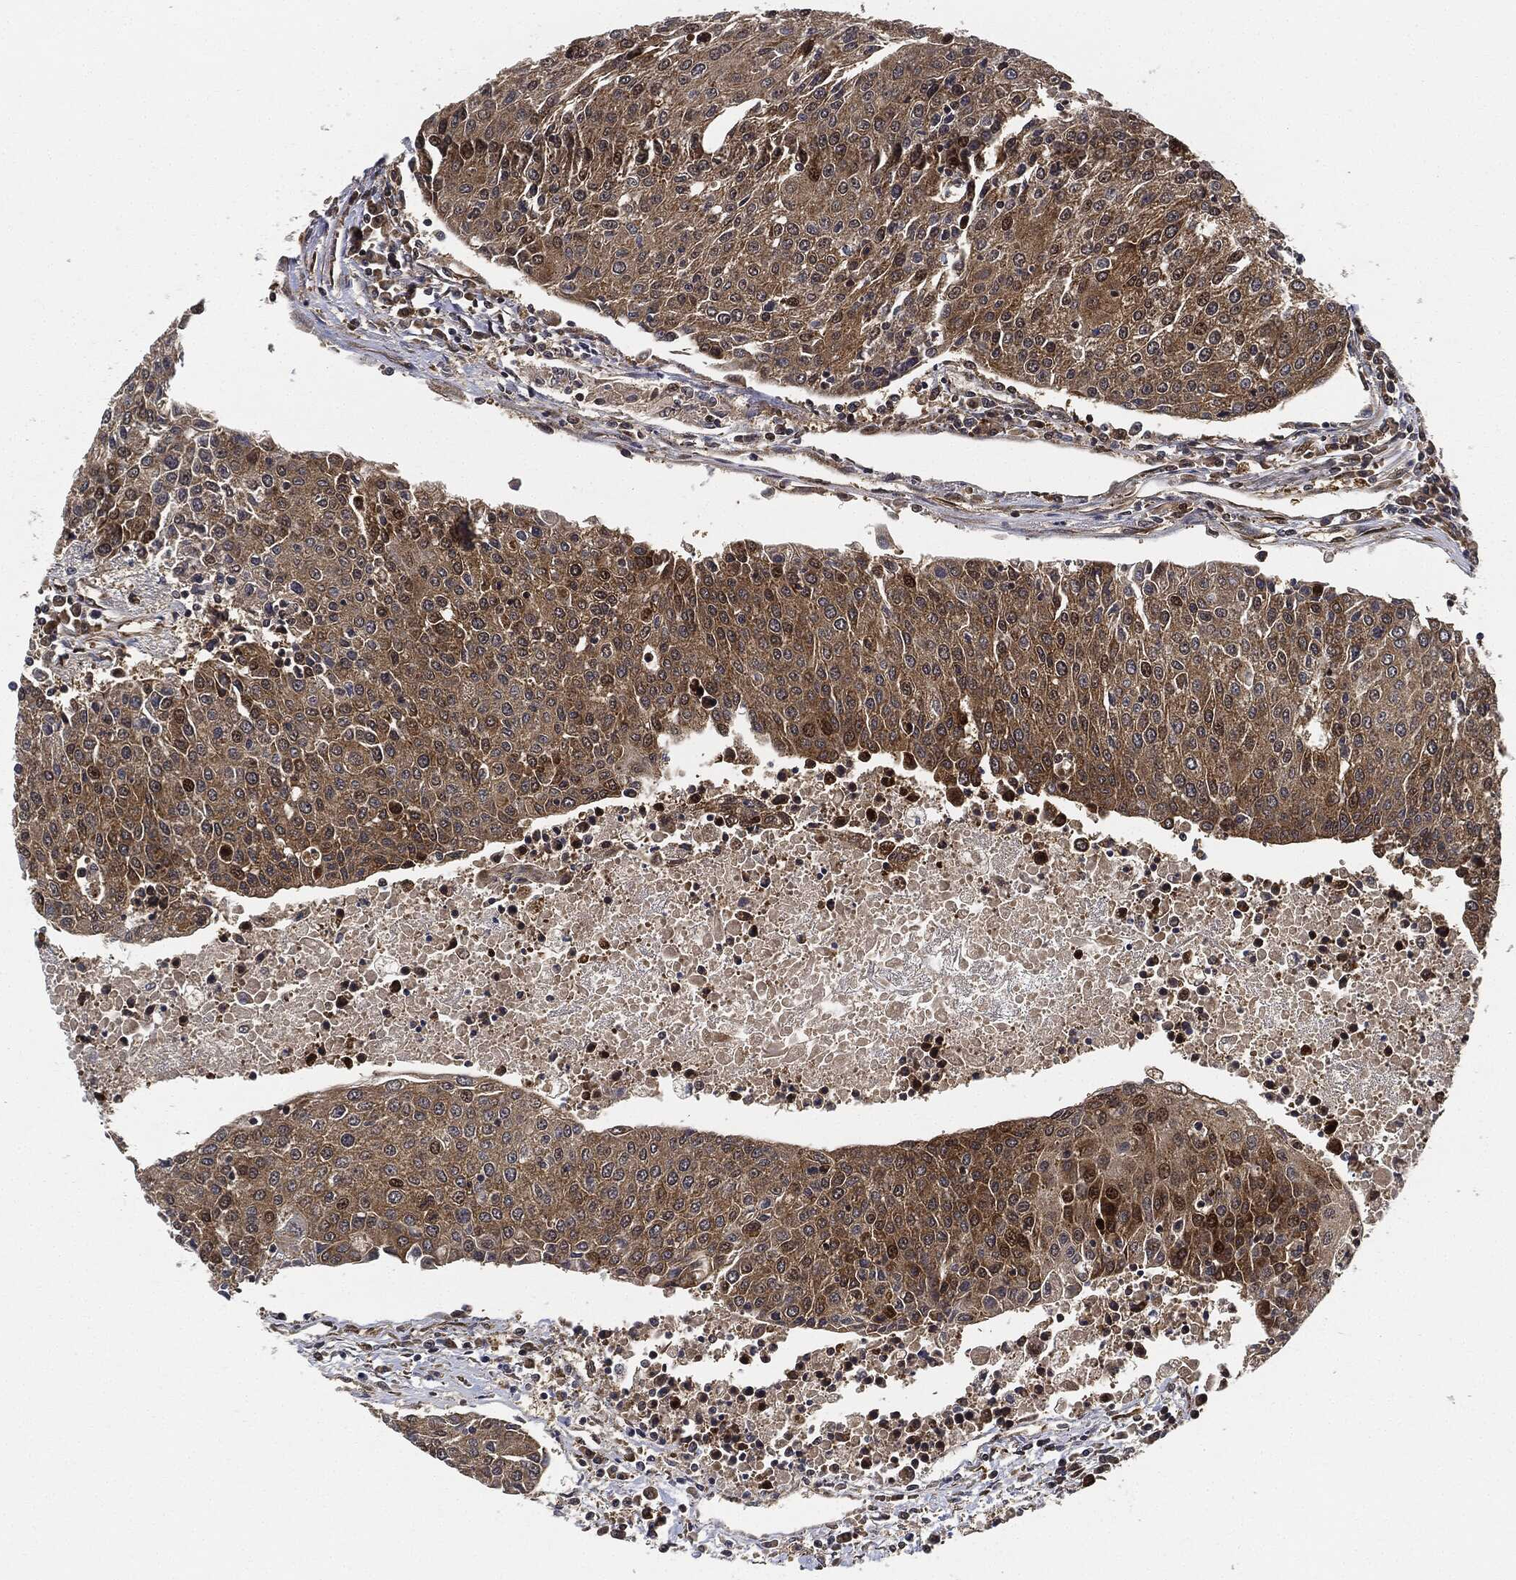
{"staining": {"intensity": "moderate", "quantity": ">75%", "location": "cytoplasmic/membranous"}, "tissue": "urothelial cancer", "cell_type": "Tumor cells", "image_type": "cancer", "snomed": [{"axis": "morphology", "description": "Urothelial carcinoma, High grade"}, {"axis": "topography", "description": "Urinary bladder"}], "caption": "A micrograph of urothelial cancer stained for a protein displays moderate cytoplasmic/membranous brown staining in tumor cells.", "gene": "RNASEL", "patient": {"sex": "female", "age": 85}}